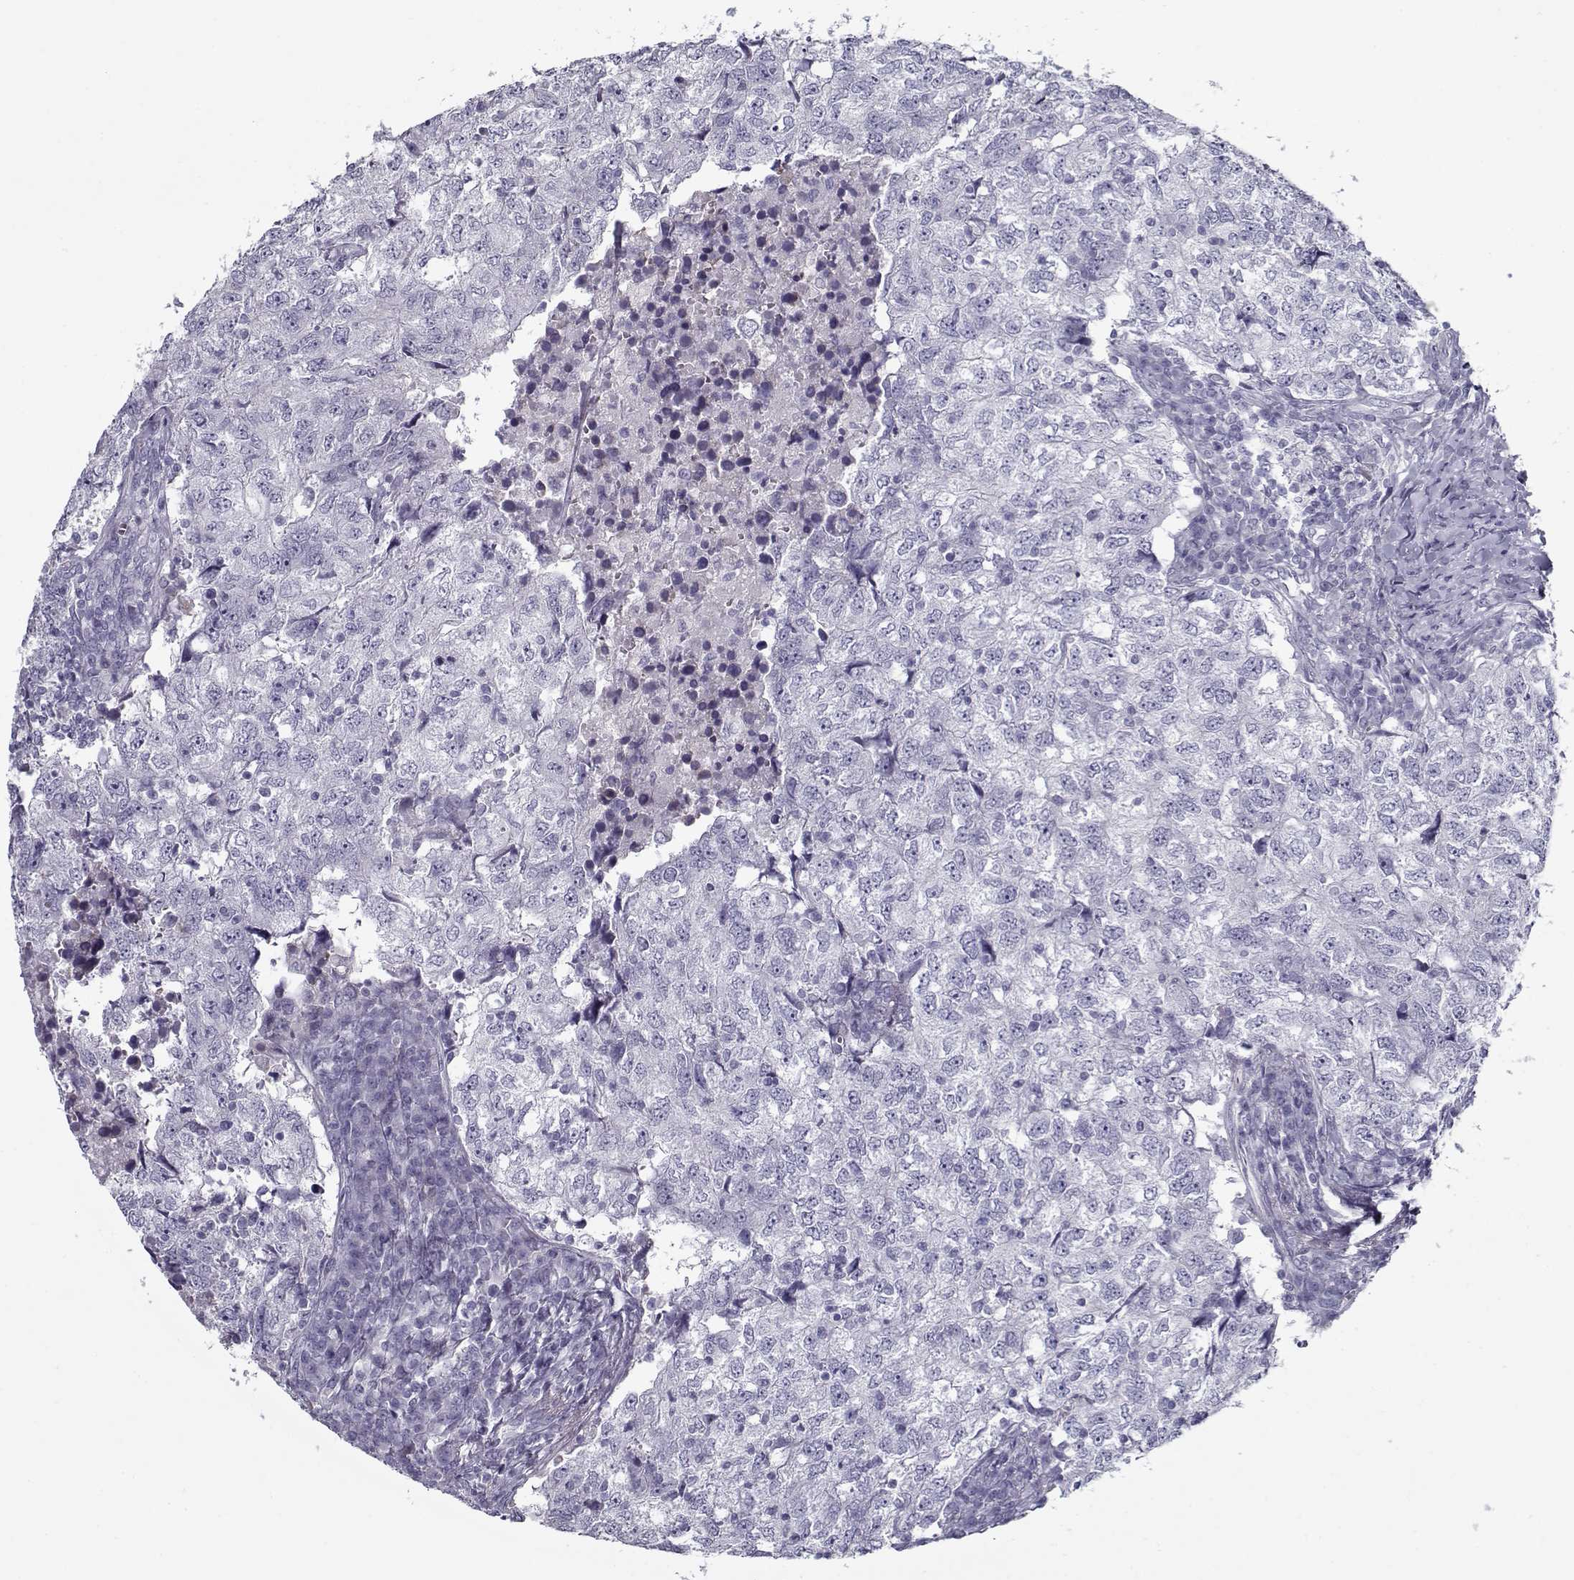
{"staining": {"intensity": "negative", "quantity": "none", "location": "none"}, "tissue": "breast cancer", "cell_type": "Tumor cells", "image_type": "cancer", "snomed": [{"axis": "morphology", "description": "Duct carcinoma"}, {"axis": "topography", "description": "Breast"}], "caption": "Breast intraductal carcinoma was stained to show a protein in brown. There is no significant positivity in tumor cells.", "gene": "GAGE2A", "patient": {"sex": "female", "age": 30}}